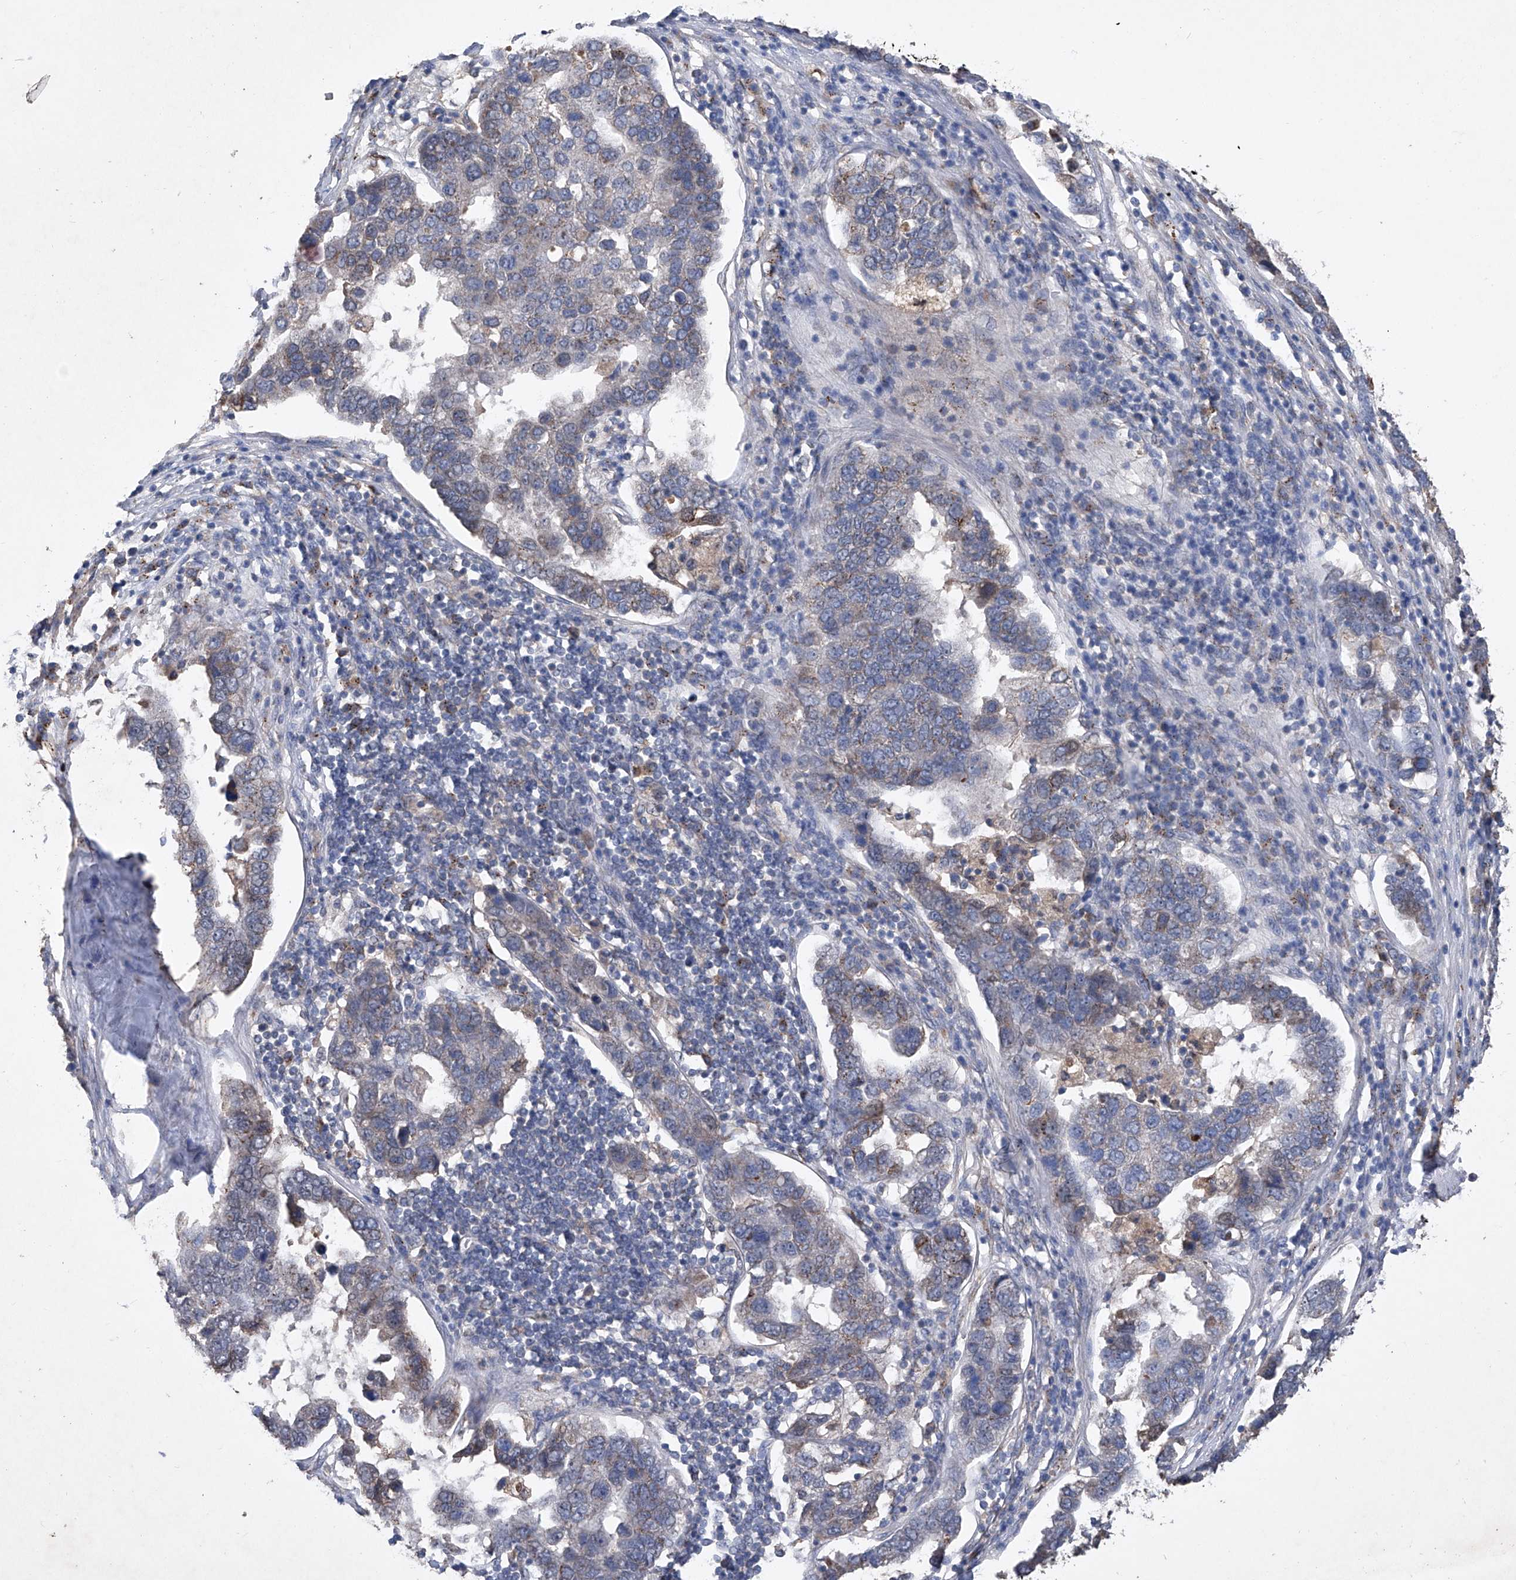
{"staining": {"intensity": "weak", "quantity": "<25%", "location": "cytoplasmic/membranous"}, "tissue": "pancreatic cancer", "cell_type": "Tumor cells", "image_type": "cancer", "snomed": [{"axis": "morphology", "description": "Adenocarcinoma, NOS"}, {"axis": "topography", "description": "Pancreas"}], "caption": "The immunohistochemistry image has no significant staining in tumor cells of pancreatic cancer (adenocarcinoma) tissue.", "gene": "PCSK5", "patient": {"sex": "female", "age": 61}}